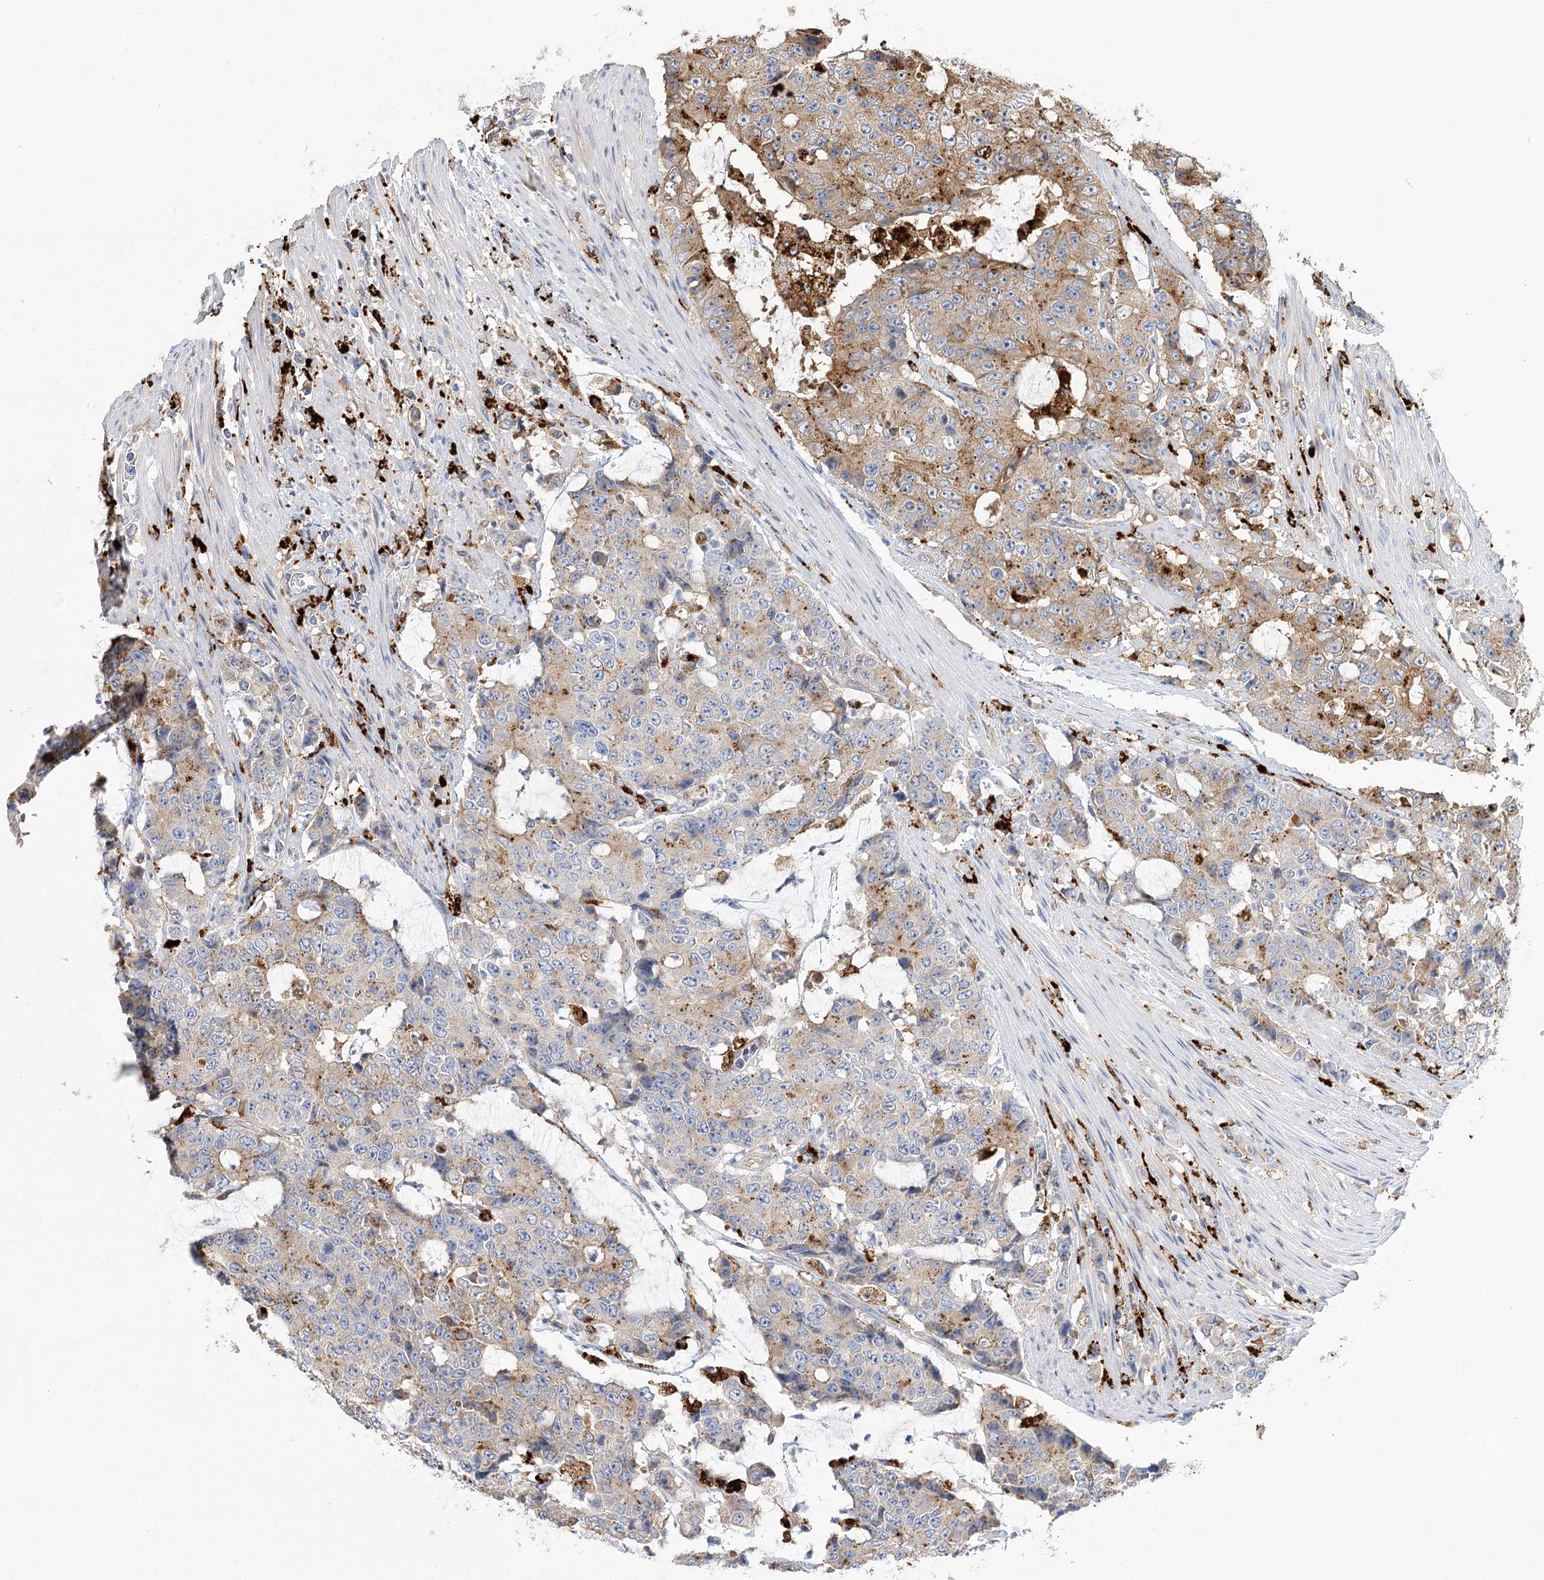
{"staining": {"intensity": "moderate", "quantity": "25%-75%", "location": "cytoplasmic/membranous"}, "tissue": "colorectal cancer", "cell_type": "Tumor cells", "image_type": "cancer", "snomed": [{"axis": "morphology", "description": "Adenocarcinoma, NOS"}, {"axis": "topography", "description": "Colon"}], "caption": "High-magnification brightfield microscopy of colorectal cancer (adenocarcinoma) stained with DAB (brown) and counterstained with hematoxylin (blue). tumor cells exhibit moderate cytoplasmic/membranous expression is present in about25%-75% of cells.", "gene": "GUSB", "patient": {"sex": "female", "age": 86}}